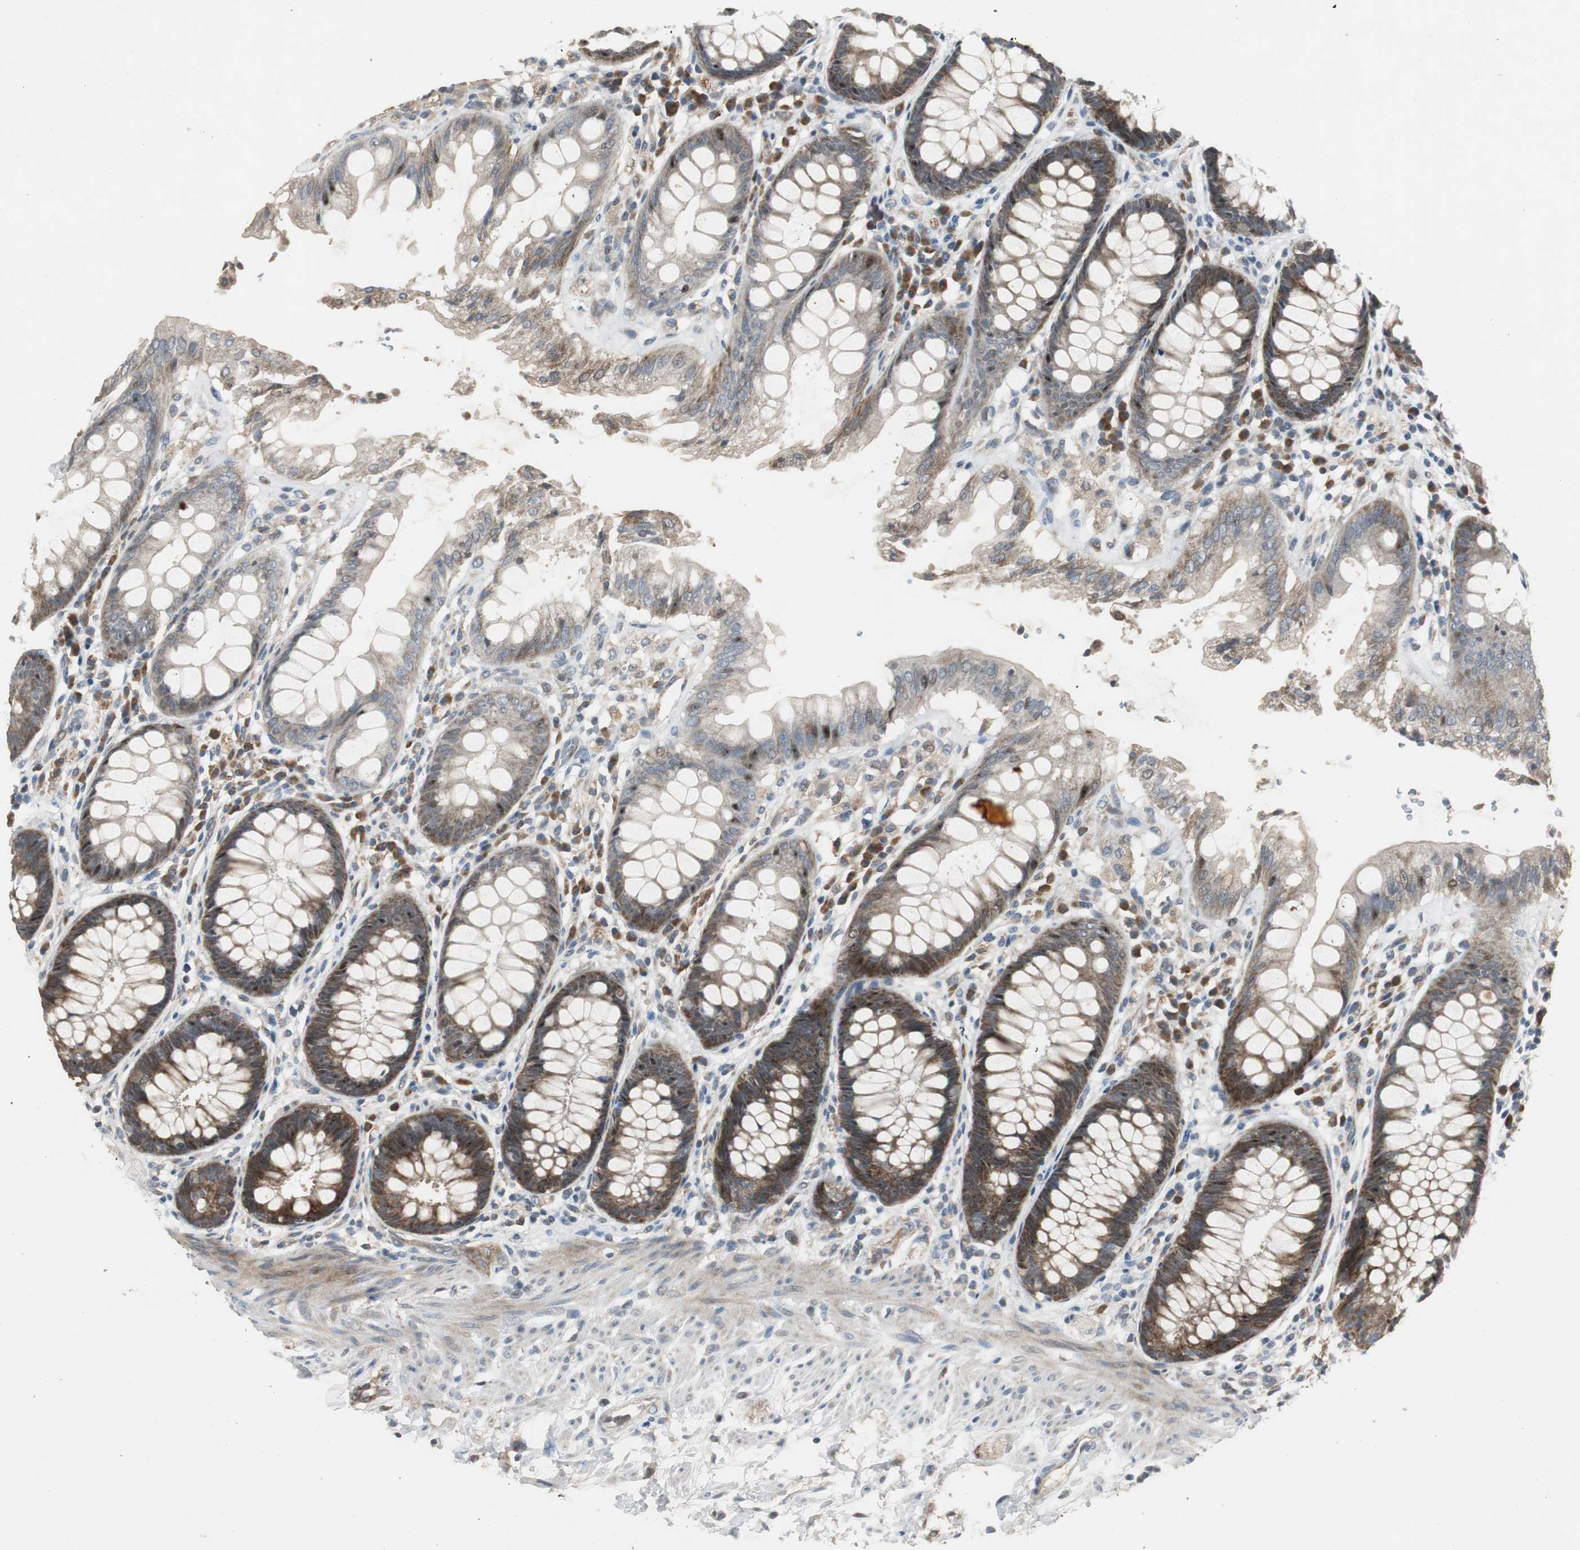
{"staining": {"intensity": "moderate", "quantity": "25%-75%", "location": "cytoplasmic/membranous"}, "tissue": "rectum", "cell_type": "Glandular cells", "image_type": "normal", "snomed": [{"axis": "morphology", "description": "Normal tissue, NOS"}, {"axis": "topography", "description": "Rectum"}], "caption": "Protein analysis of unremarkable rectum exhibits moderate cytoplasmic/membranous expression in about 25%-75% of glandular cells. Nuclei are stained in blue.", "gene": "MYT1", "patient": {"sex": "female", "age": 46}}